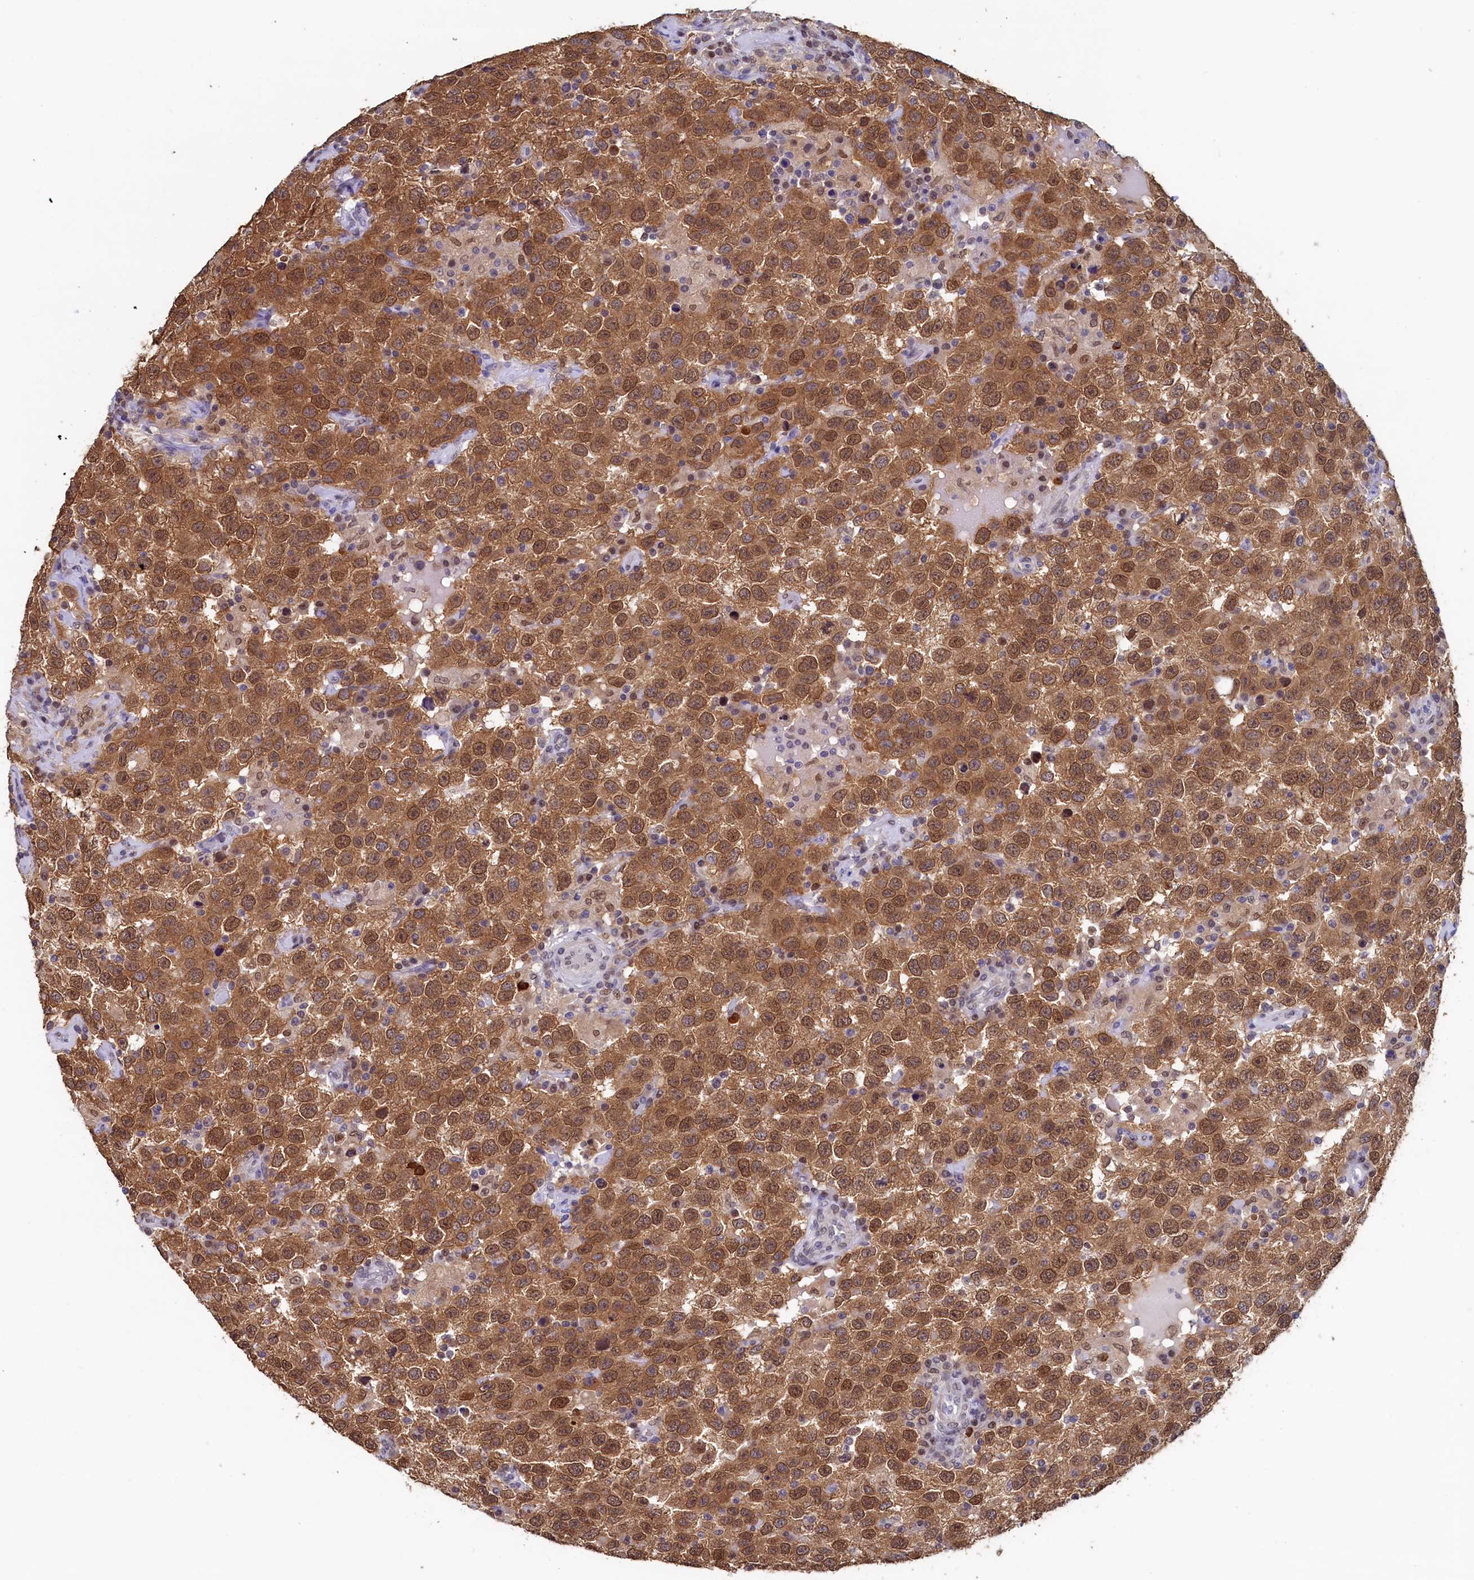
{"staining": {"intensity": "moderate", "quantity": ">75%", "location": "cytoplasmic/membranous,nuclear"}, "tissue": "testis cancer", "cell_type": "Tumor cells", "image_type": "cancer", "snomed": [{"axis": "morphology", "description": "Seminoma, NOS"}, {"axis": "topography", "description": "Testis"}], "caption": "DAB (3,3'-diaminobenzidine) immunohistochemical staining of human testis seminoma reveals moderate cytoplasmic/membranous and nuclear protein expression in about >75% of tumor cells.", "gene": "AHCY", "patient": {"sex": "male", "age": 41}}